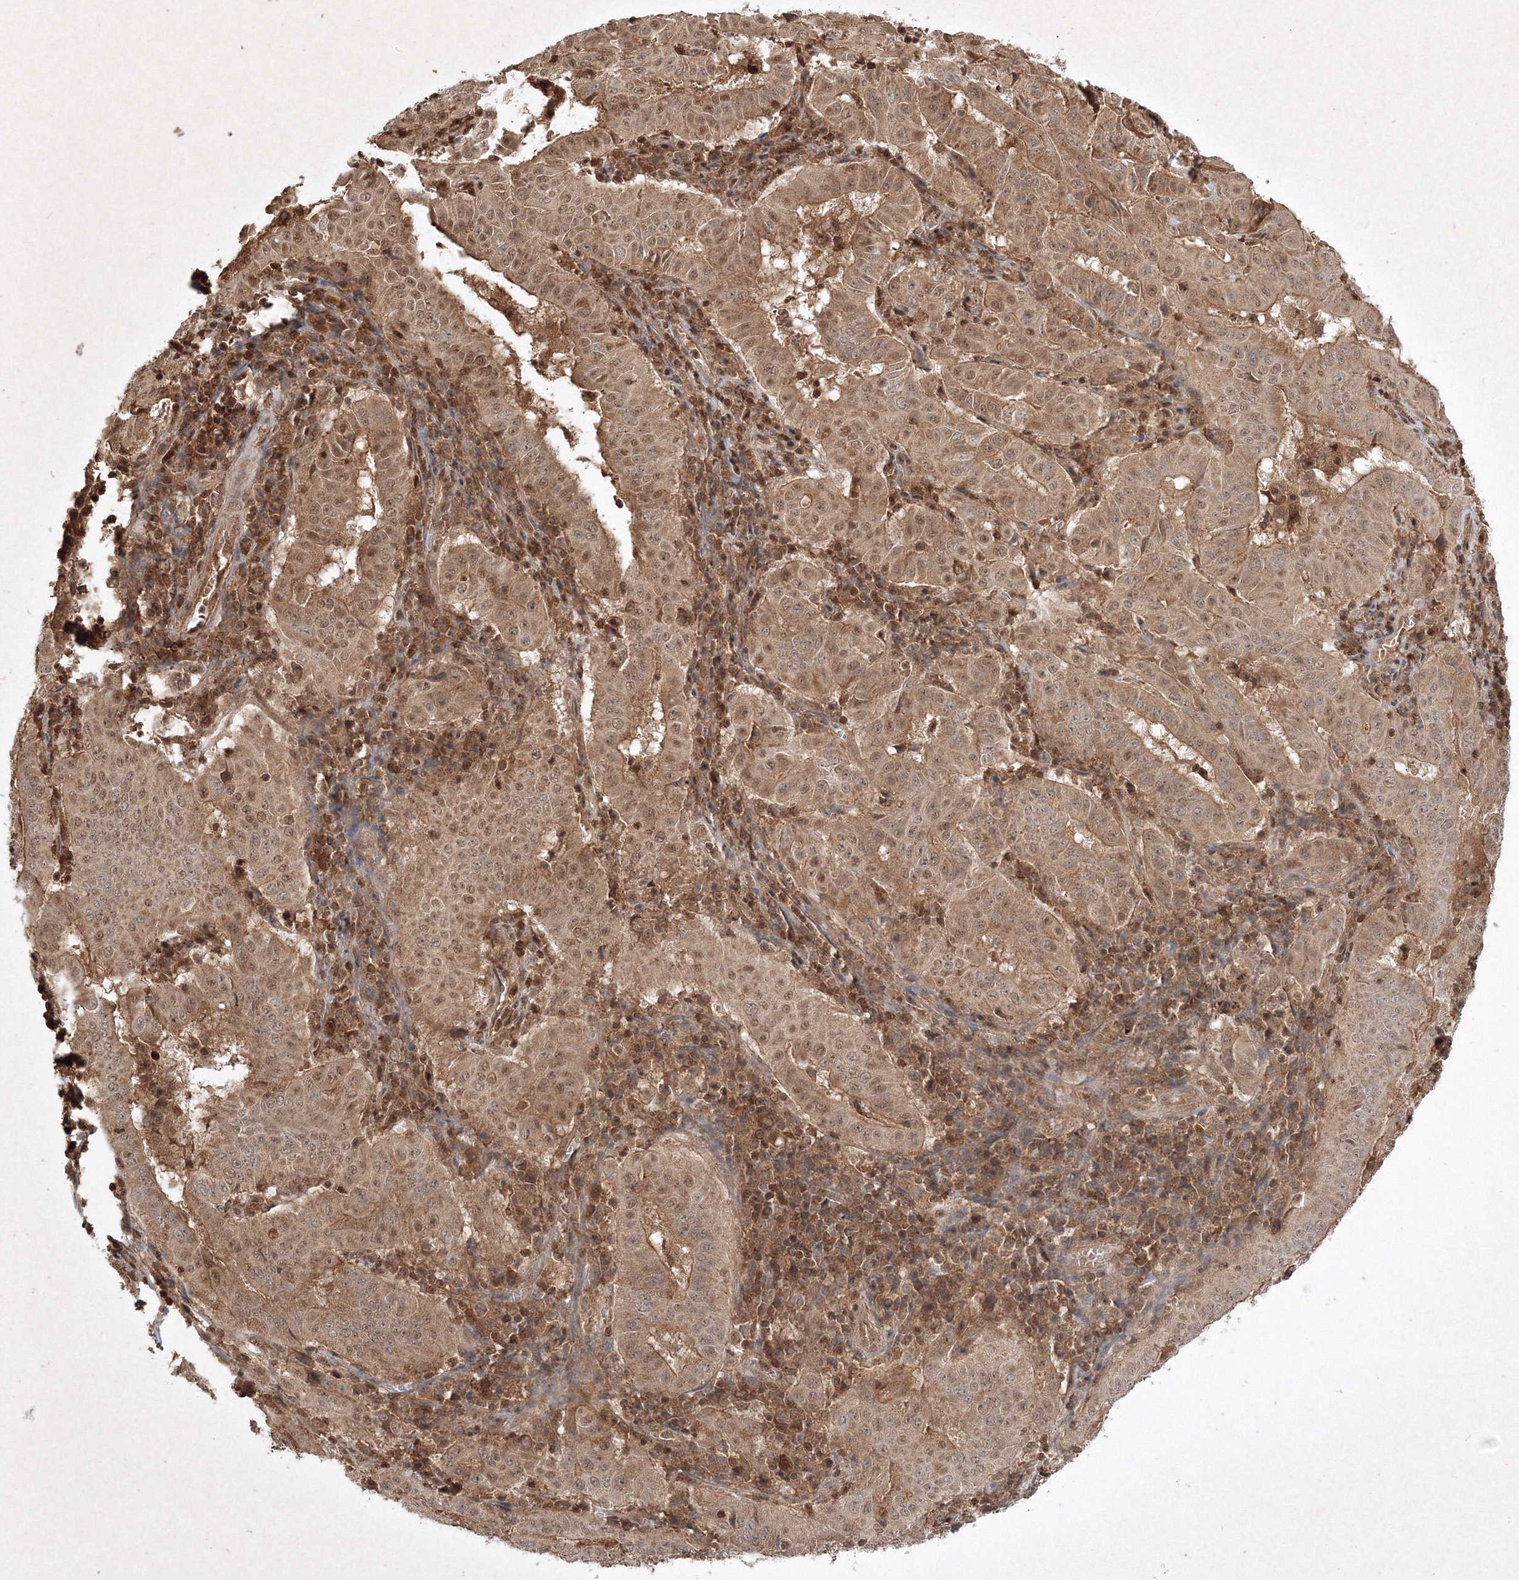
{"staining": {"intensity": "moderate", "quantity": ">75%", "location": "cytoplasmic/membranous,nuclear"}, "tissue": "pancreatic cancer", "cell_type": "Tumor cells", "image_type": "cancer", "snomed": [{"axis": "morphology", "description": "Adenocarcinoma, NOS"}, {"axis": "topography", "description": "Pancreas"}], "caption": "A high-resolution histopathology image shows immunohistochemistry staining of adenocarcinoma (pancreatic), which exhibits moderate cytoplasmic/membranous and nuclear staining in about >75% of tumor cells. (Brightfield microscopy of DAB IHC at high magnification).", "gene": "PLTP", "patient": {"sex": "male", "age": 63}}